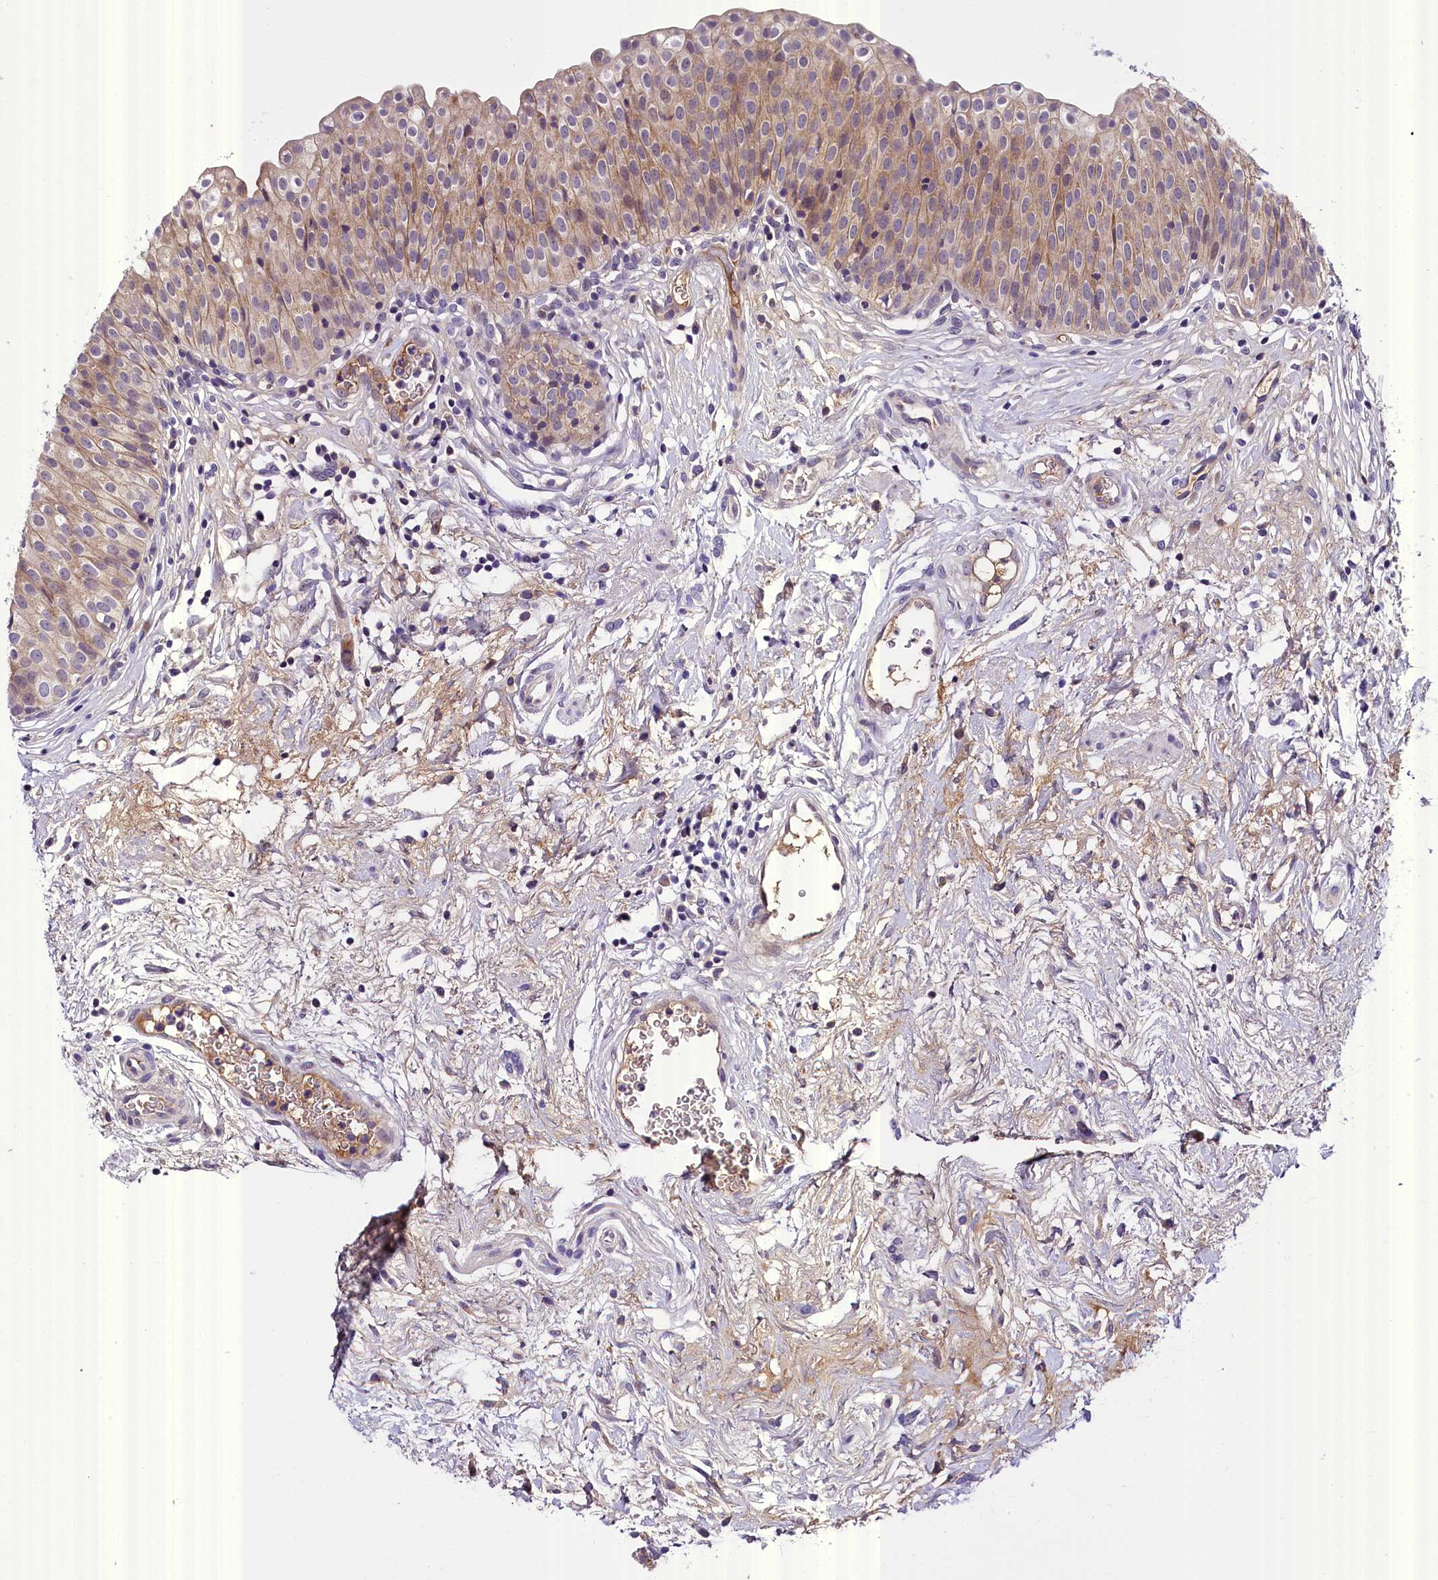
{"staining": {"intensity": "weak", "quantity": "25%-75%", "location": "cytoplasmic/membranous"}, "tissue": "urinary bladder", "cell_type": "Urothelial cells", "image_type": "normal", "snomed": [{"axis": "morphology", "description": "Normal tissue, NOS"}, {"axis": "topography", "description": "Urinary bladder"}], "caption": "Weak cytoplasmic/membranous staining for a protein is appreciated in about 25%-75% of urothelial cells of benign urinary bladder using immunohistochemistry.", "gene": "ENKD1", "patient": {"sex": "male", "age": 55}}